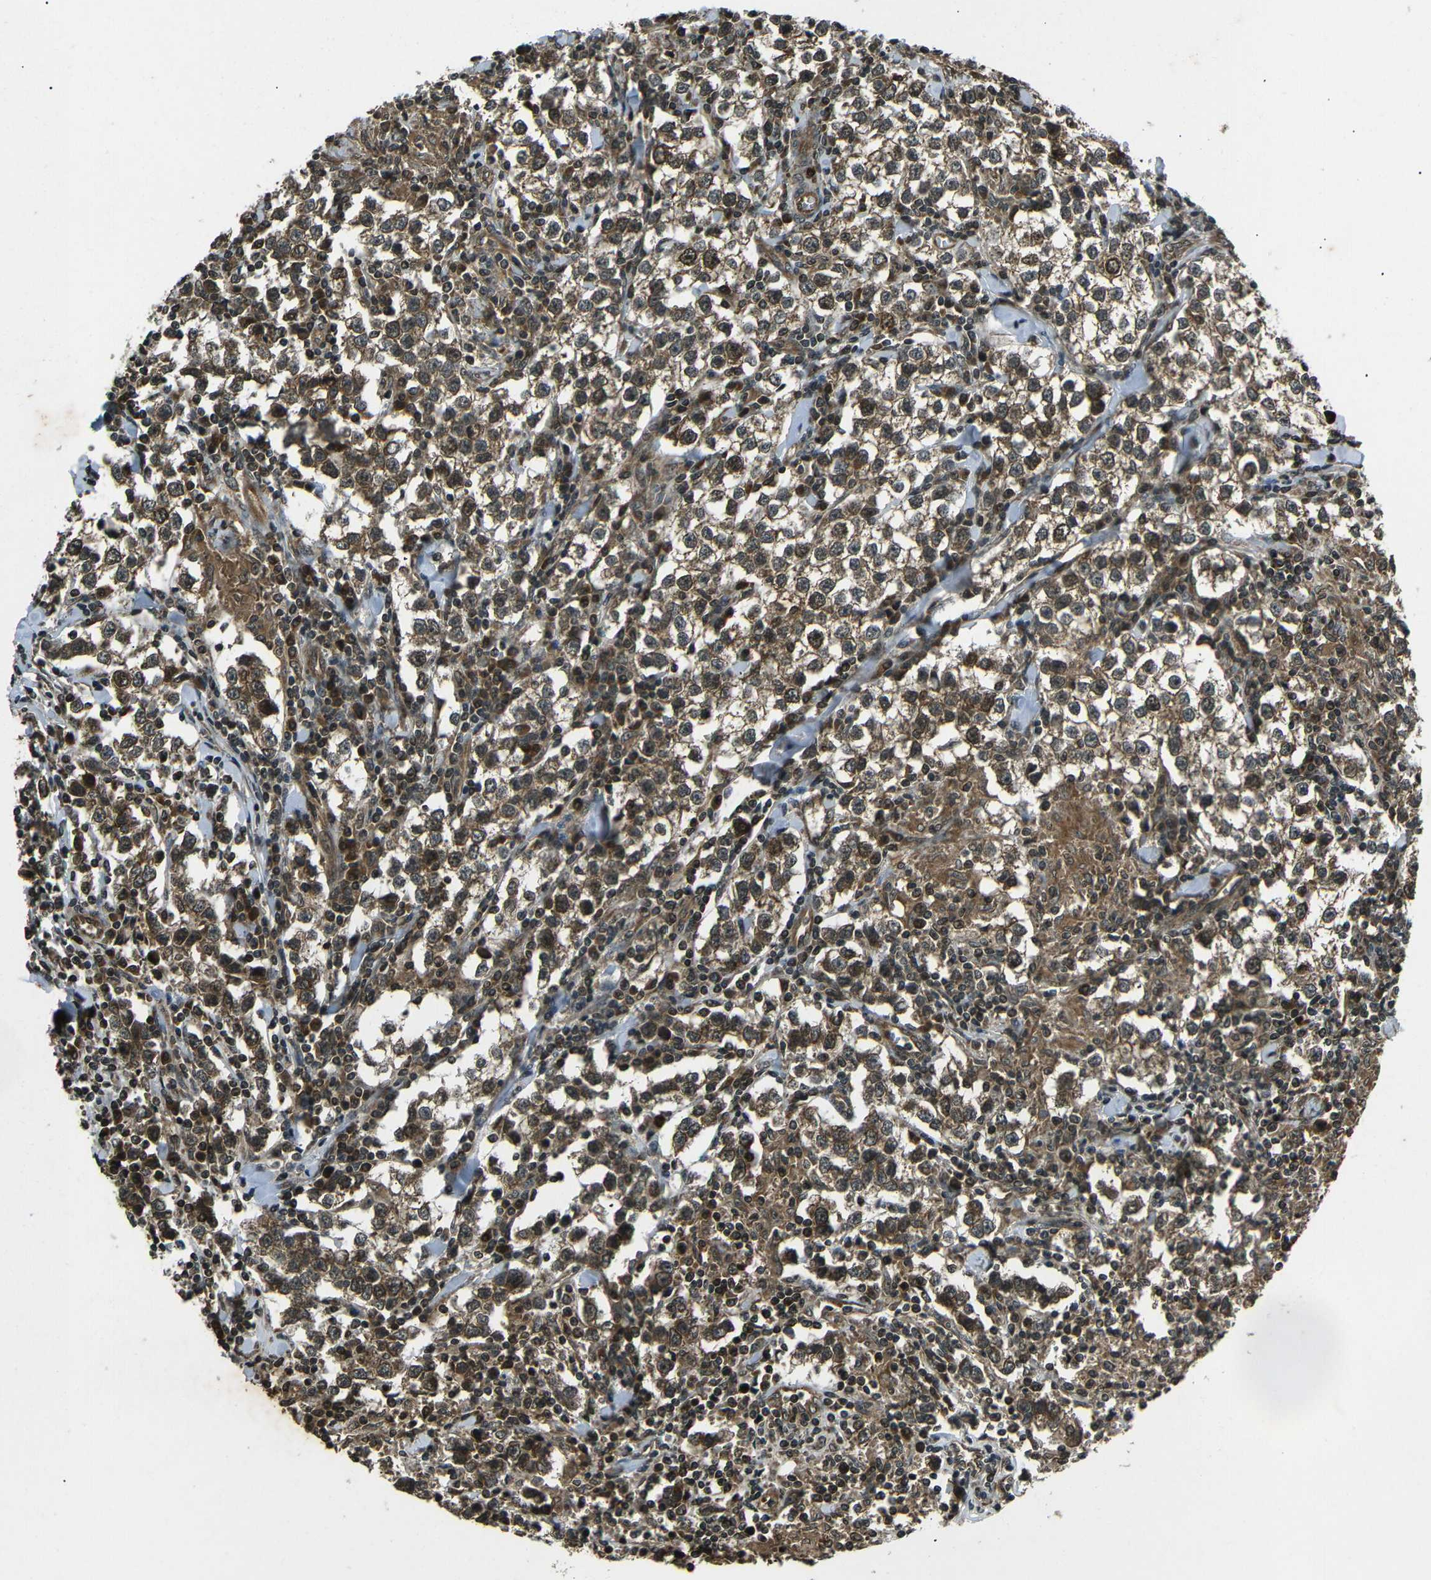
{"staining": {"intensity": "moderate", "quantity": ">75%", "location": "cytoplasmic/membranous"}, "tissue": "testis cancer", "cell_type": "Tumor cells", "image_type": "cancer", "snomed": [{"axis": "morphology", "description": "Seminoma, NOS"}, {"axis": "morphology", "description": "Carcinoma, Embryonal, NOS"}, {"axis": "topography", "description": "Testis"}], "caption": "Immunohistochemical staining of testis cancer displays moderate cytoplasmic/membranous protein staining in about >75% of tumor cells. The staining was performed using DAB to visualize the protein expression in brown, while the nuclei were stained in blue with hematoxylin (Magnification: 20x).", "gene": "PLK2", "patient": {"sex": "male", "age": 36}}